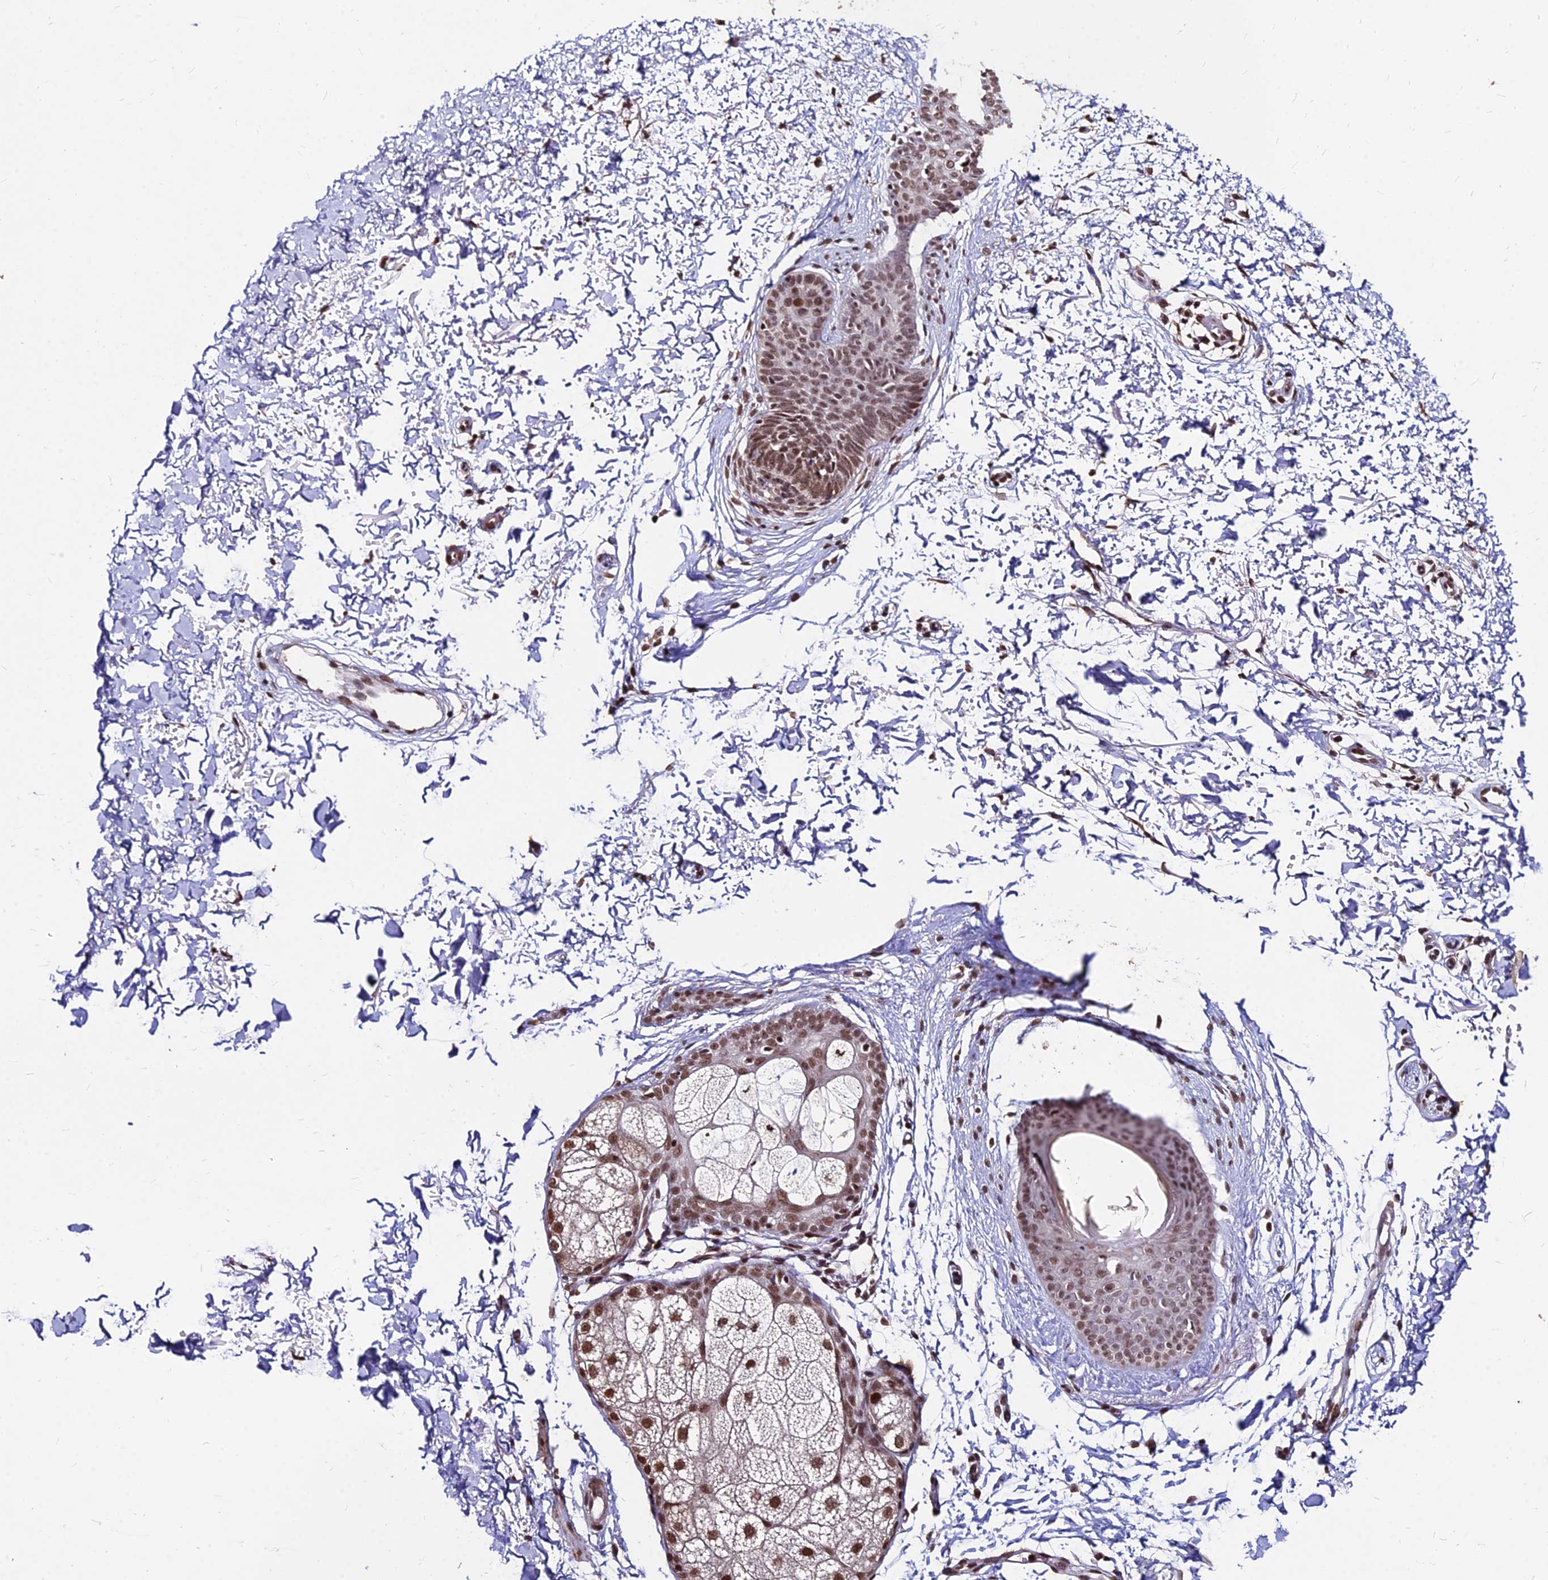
{"staining": {"intensity": "moderate", "quantity": ">75%", "location": "nuclear"}, "tissue": "skin", "cell_type": "Fibroblasts", "image_type": "normal", "snomed": [{"axis": "morphology", "description": "Normal tissue, NOS"}, {"axis": "topography", "description": "Skin"}], "caption": "The micrograph demonstrates immunohistochemical staining of unremarkable skin. There is moderate nuclear expression is identified in about >75% of fibroblasts. Using DAB (3,3'-diaminobenzidine) (brown) and hematoxylin (blue) stains, captured at high magnification using brightfield microscopy.", "gene": "ZBED4", "patient": {"sex": "male", "age": 66}}